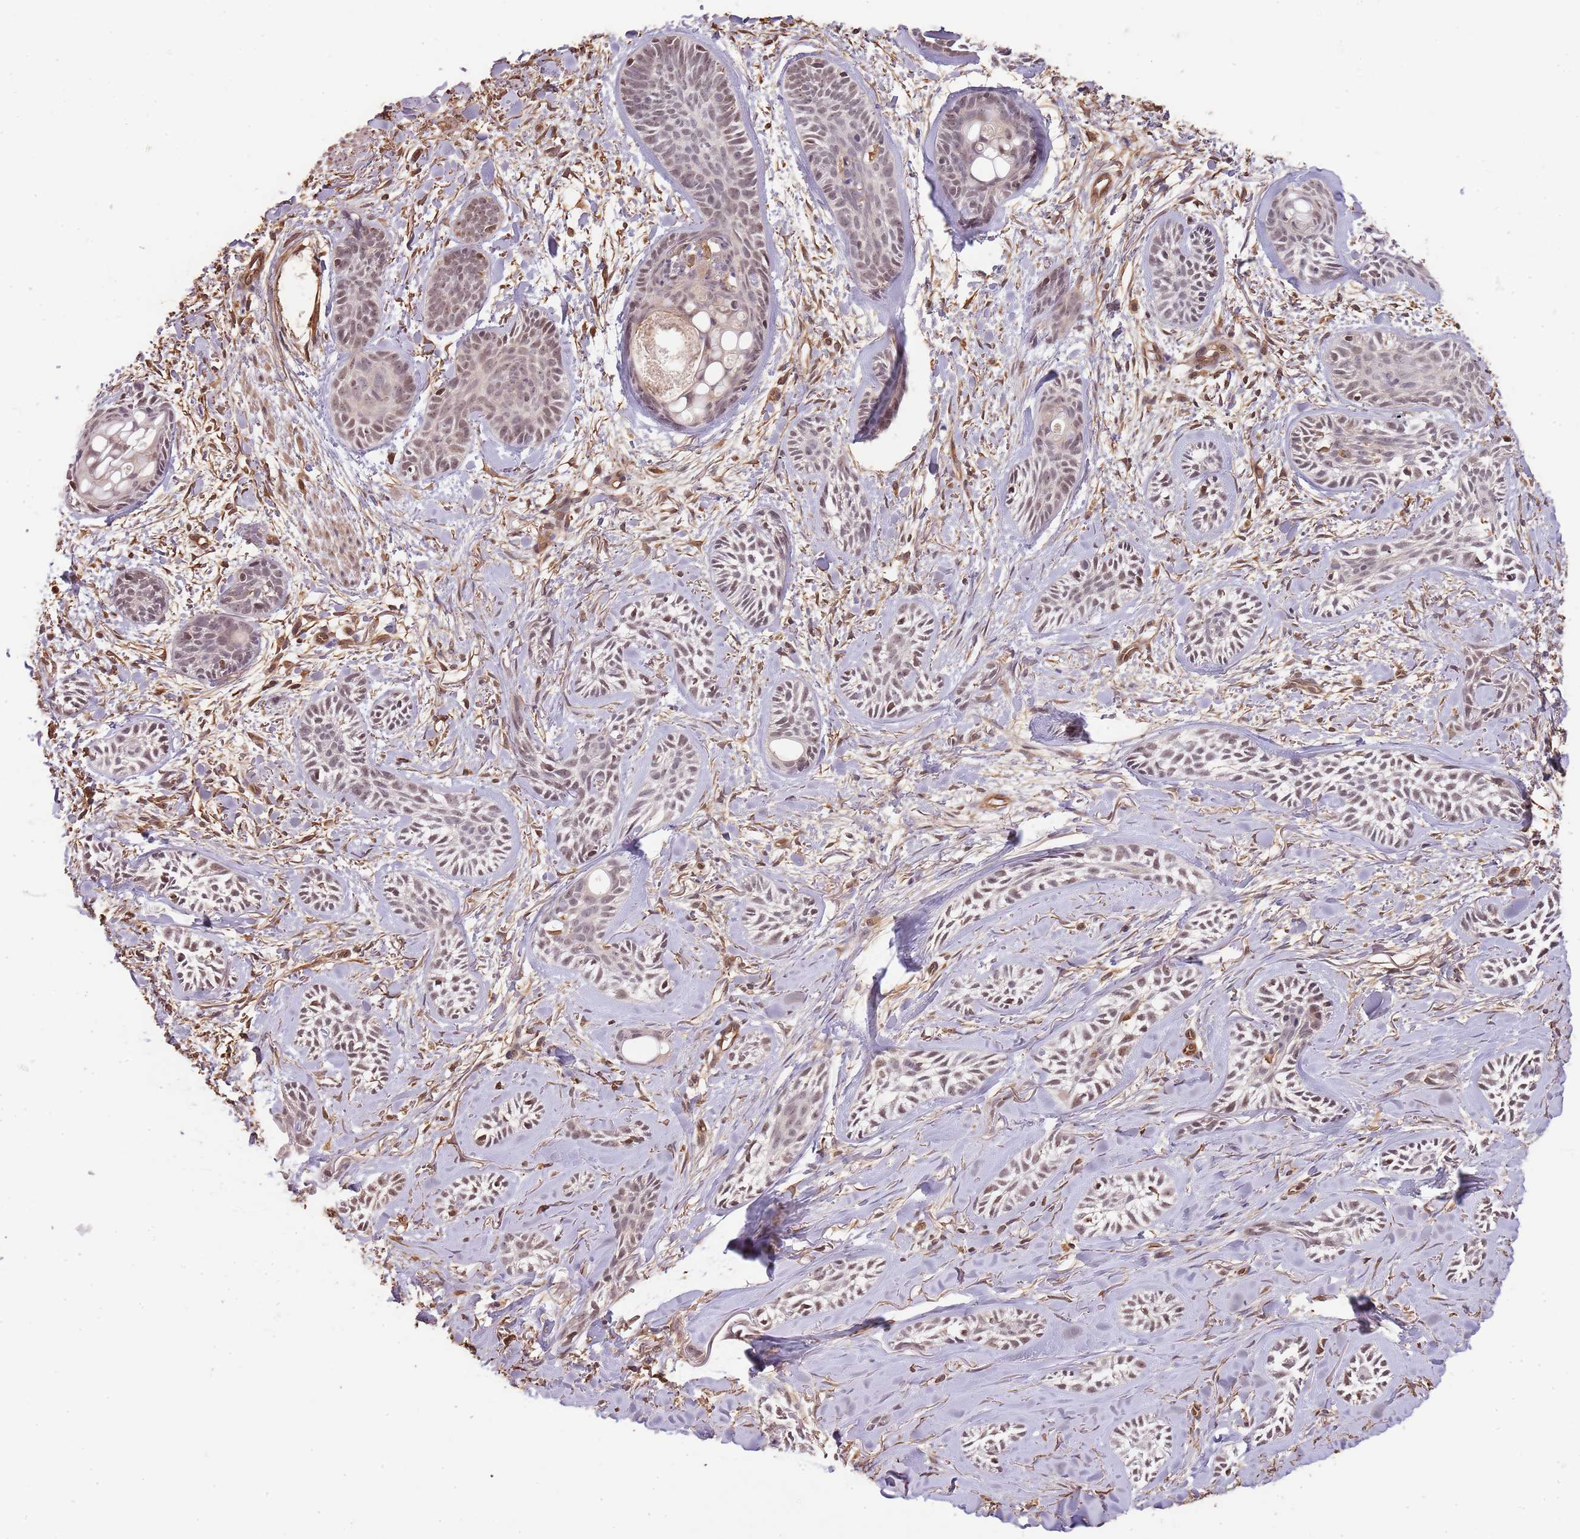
{"staining": {"intensity": "moderate", "quantity": "<25%", "location": "nuclear"}, "tissue": "skin cancer", "cell_type": "Tumor cells", "image_type": "cancer", "snomed": [{"axis": "morphology", "description": "Basal cell carcinoma"}, {"axis": "topography", "description": "Skin"}], "caption": "DAB immunohistochemical staining of skin cancer exhibits moderate nuclear protein staining in approximately <25% of tumor cells. The staining is performed using DAB (3,3'-diaminobenzidine) brown chromogen to label protein expression. The nuclei are counter-stained blue using hematoxylin.", "gene": "SURF2", "patient": {"sex": "female", "age": 59}}